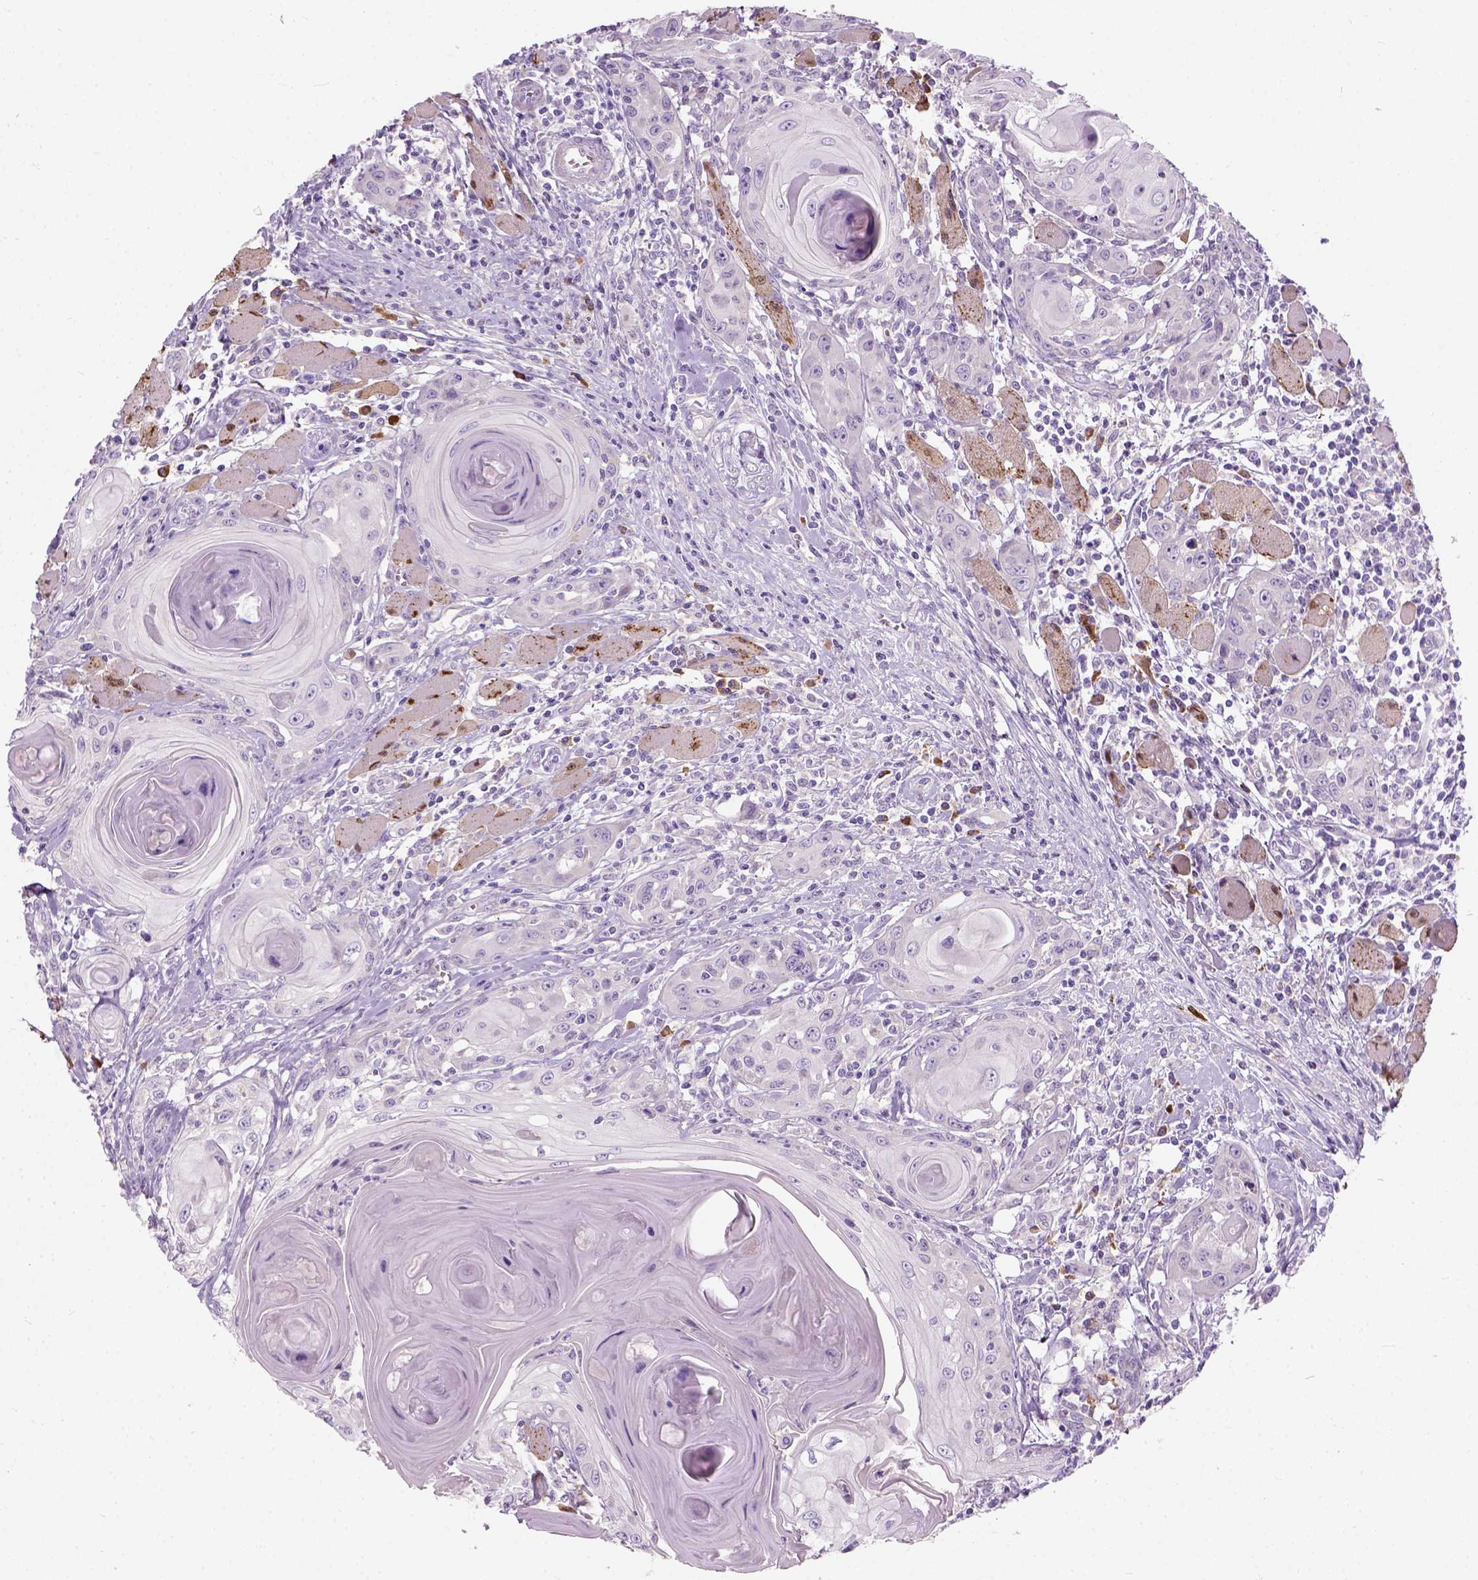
{"staining": {"intensity": "negative", "quantity": "none", "location": "none"}, "tissue": "head and neck cancer", "cell_type": "Tumor cells", "image_type": "cancer", "snomed": [{"axis": "morphology", "description": "Squamous cell carcinoma, NOS"}, {"axis": "topography", "description": "Head-Neck"}], "caption": "The immunohistochemistry histopathology image has no significant positivity in tumor cells of head and neck squamous cell carcinoma tissue.", "gene": "TRIM72", "patient": {"sex": "female", "age": 80}}